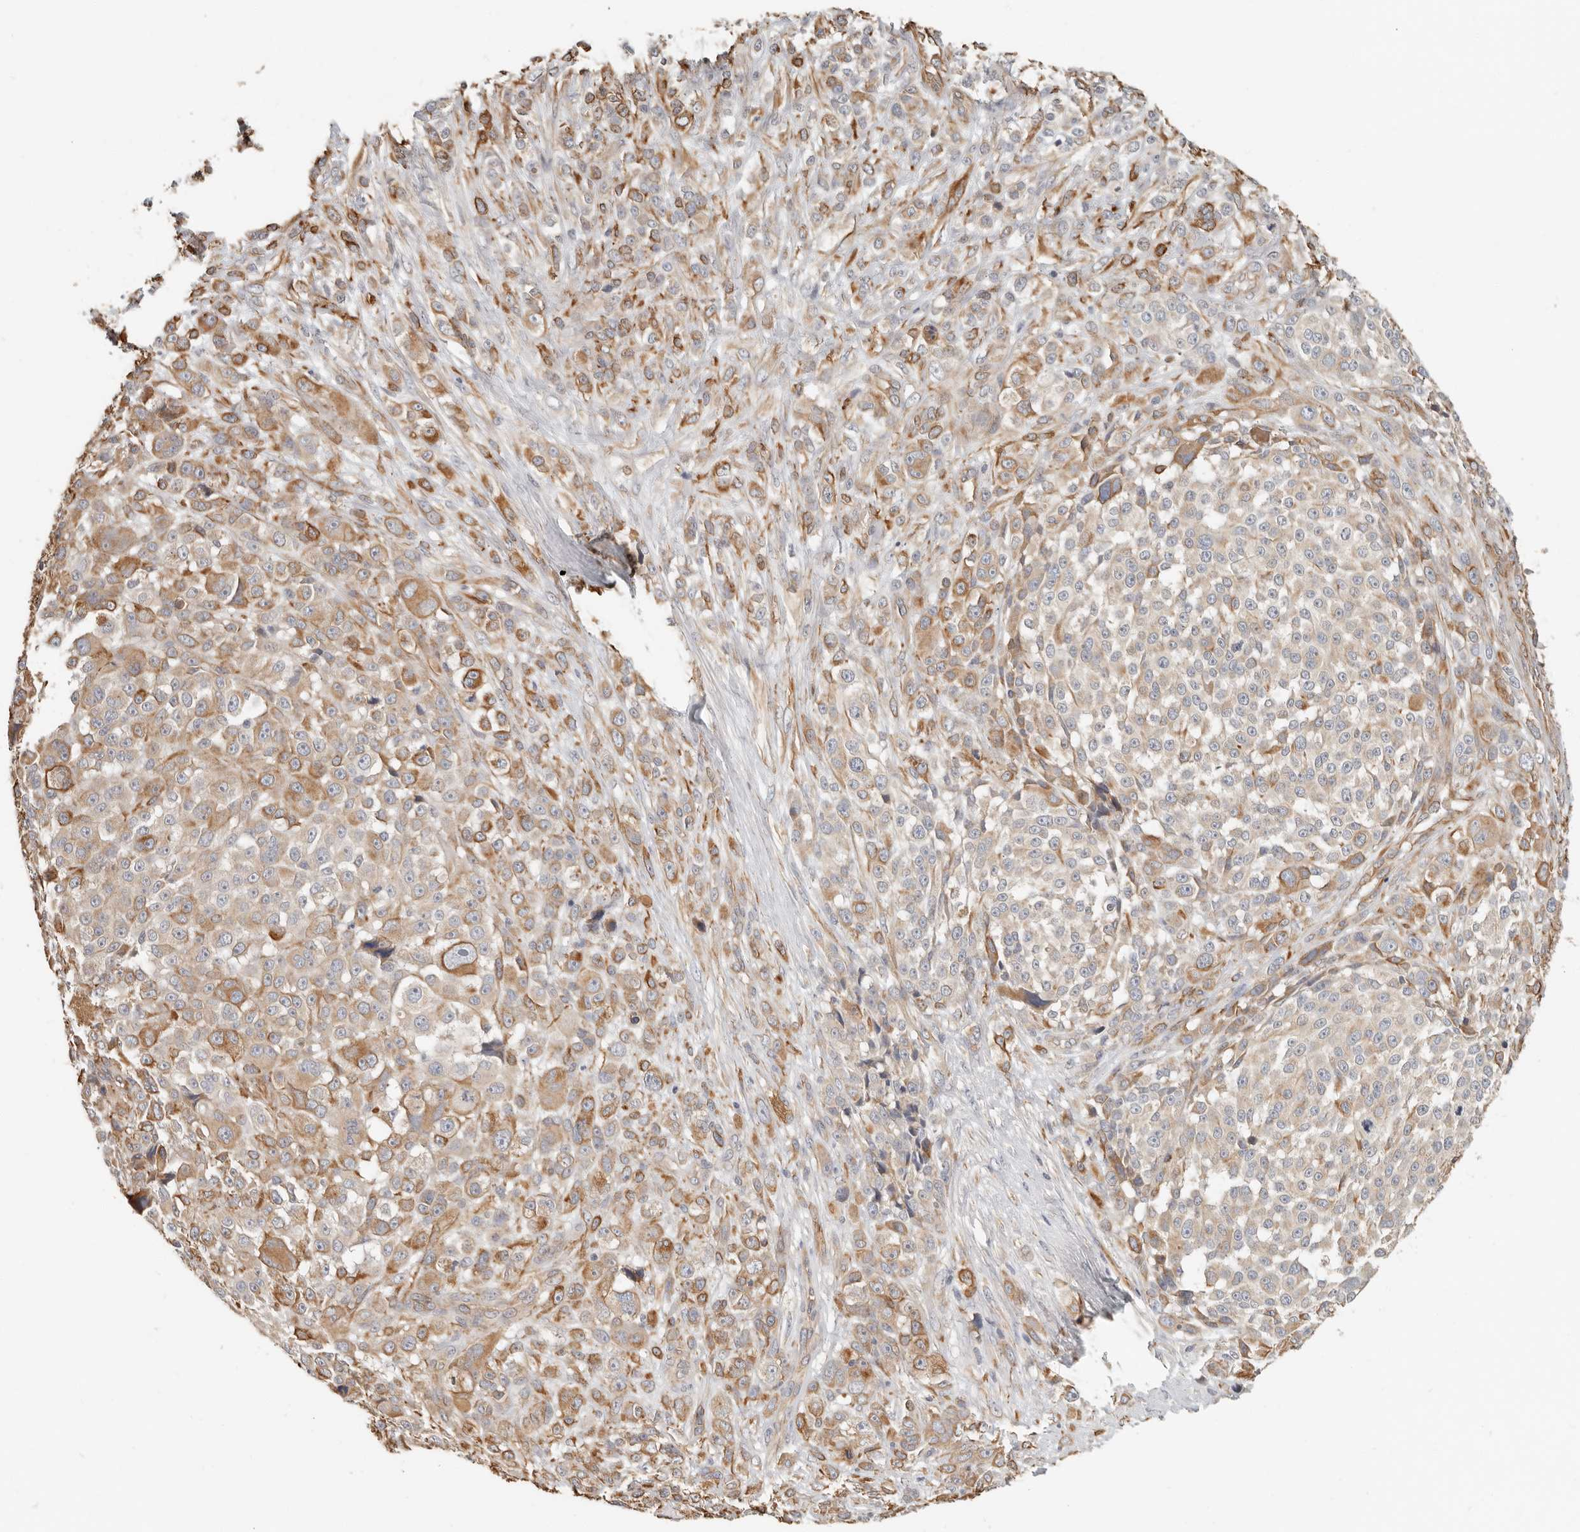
{"staining": {"intensity": "moderate", "quantity": ">75%", "location": "cytoplasmic/membranous"}, "tissue": "melanoma", "cell_type": "Tumor cells", "image_type": "cancer", "snomed": [{"axis": "morphology", "description": "Malignant melanoma, NOS"}, {"axis": "topography", "description": "Skin"}], "caption": "Malignant melanoma stained with a brown dye shows moderate cytoplasmic/membranous positive expression in approximately >75% of tumor cells.", "gene": "SPRING1", "patient": {"sex": "female", "age": 55}}